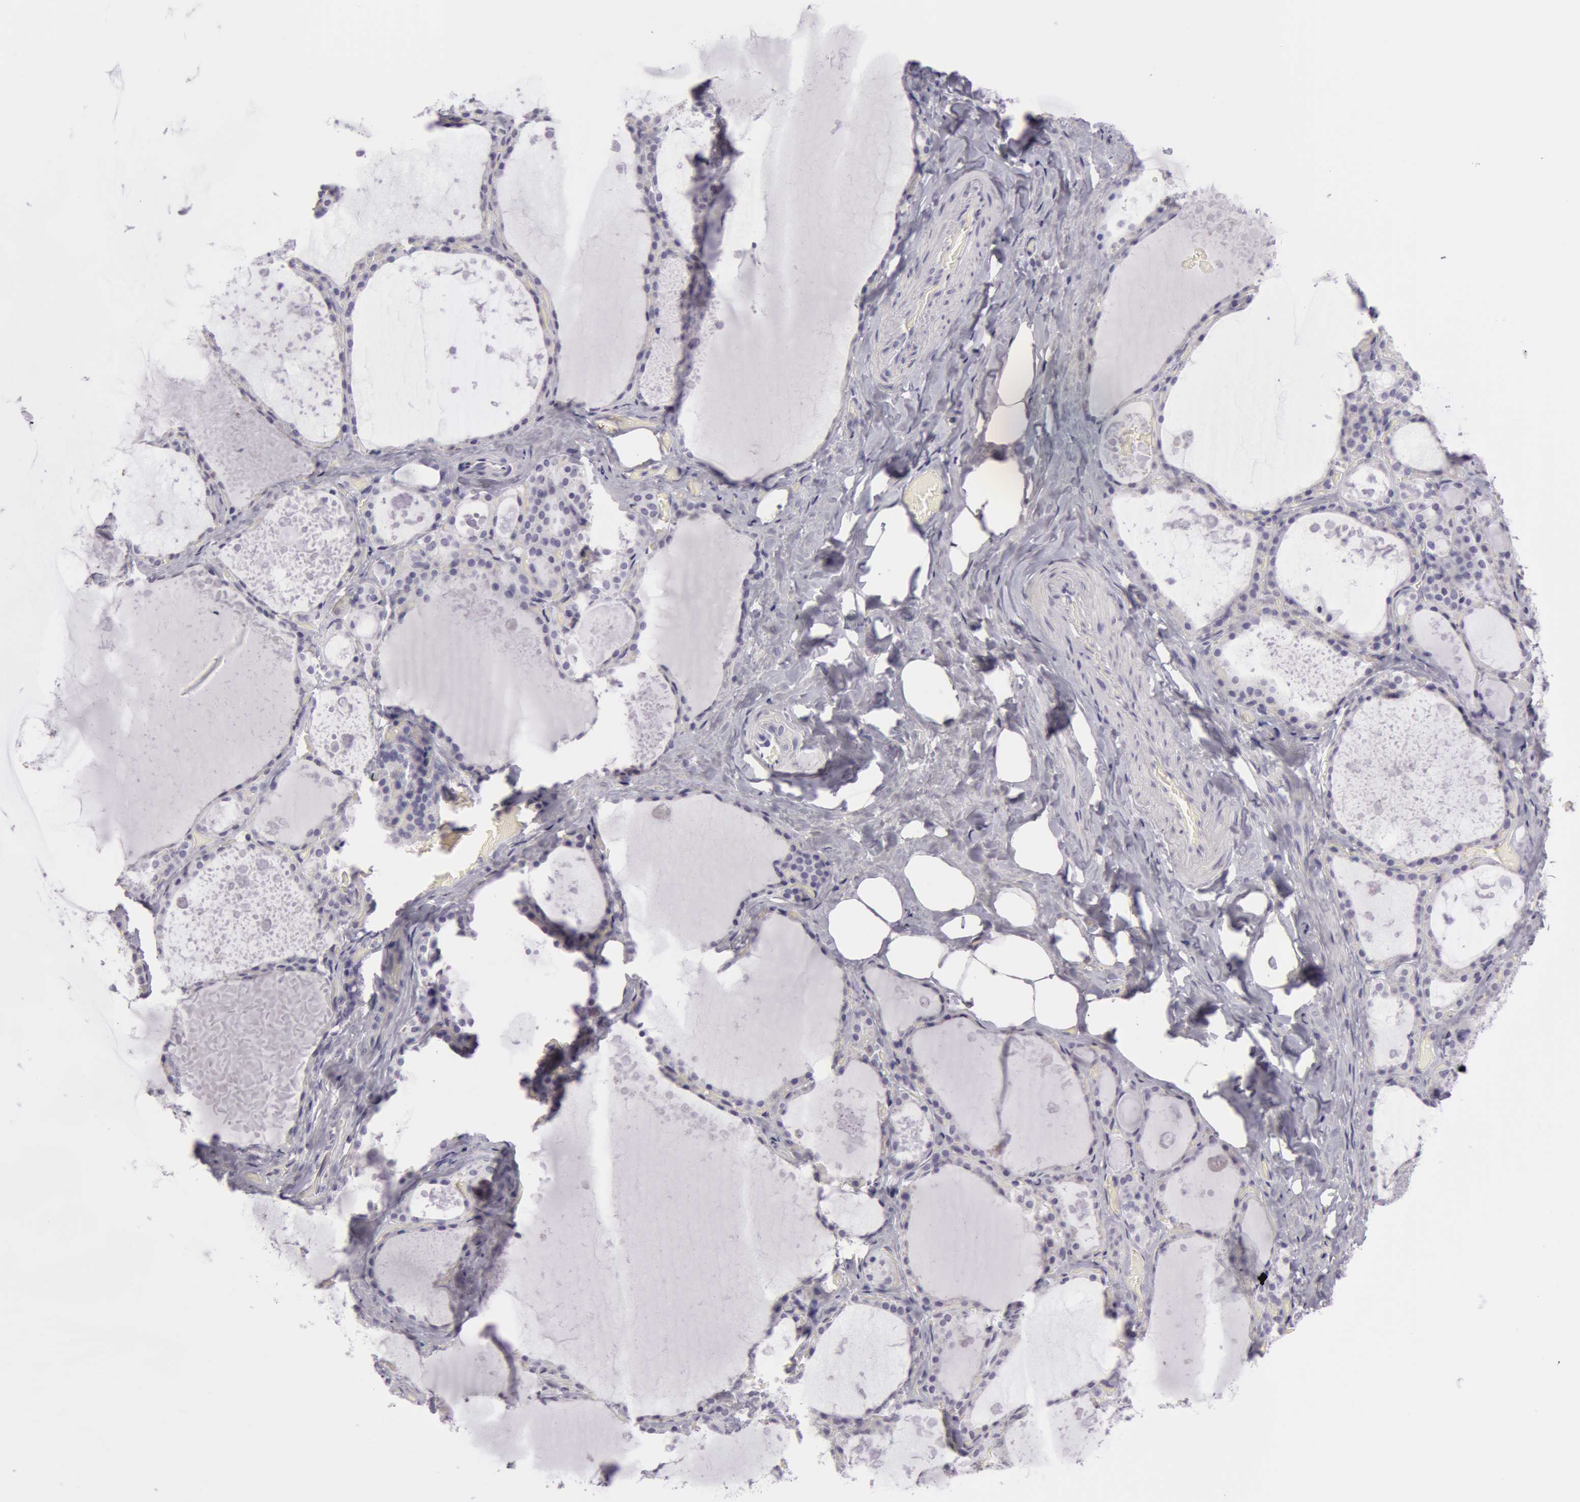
{"staining": {"intensity": "negative", "quantity": "none", "location": "none"}, "tissue": "thyroid gland", "cell_type": "Glandular cells", "image_type": "normal", "snomed": [{"axis": "morphology", "description": "Normal tissue, NOS"}, {"axis": "topography", "description": "Thyroid gland"}], "caption": "Protein analysis of unremarkable thyroid gland shows no significant positivity in glandular cells.", "gene": "AMACR", "patient": {"sex": "male", "age": 61}}